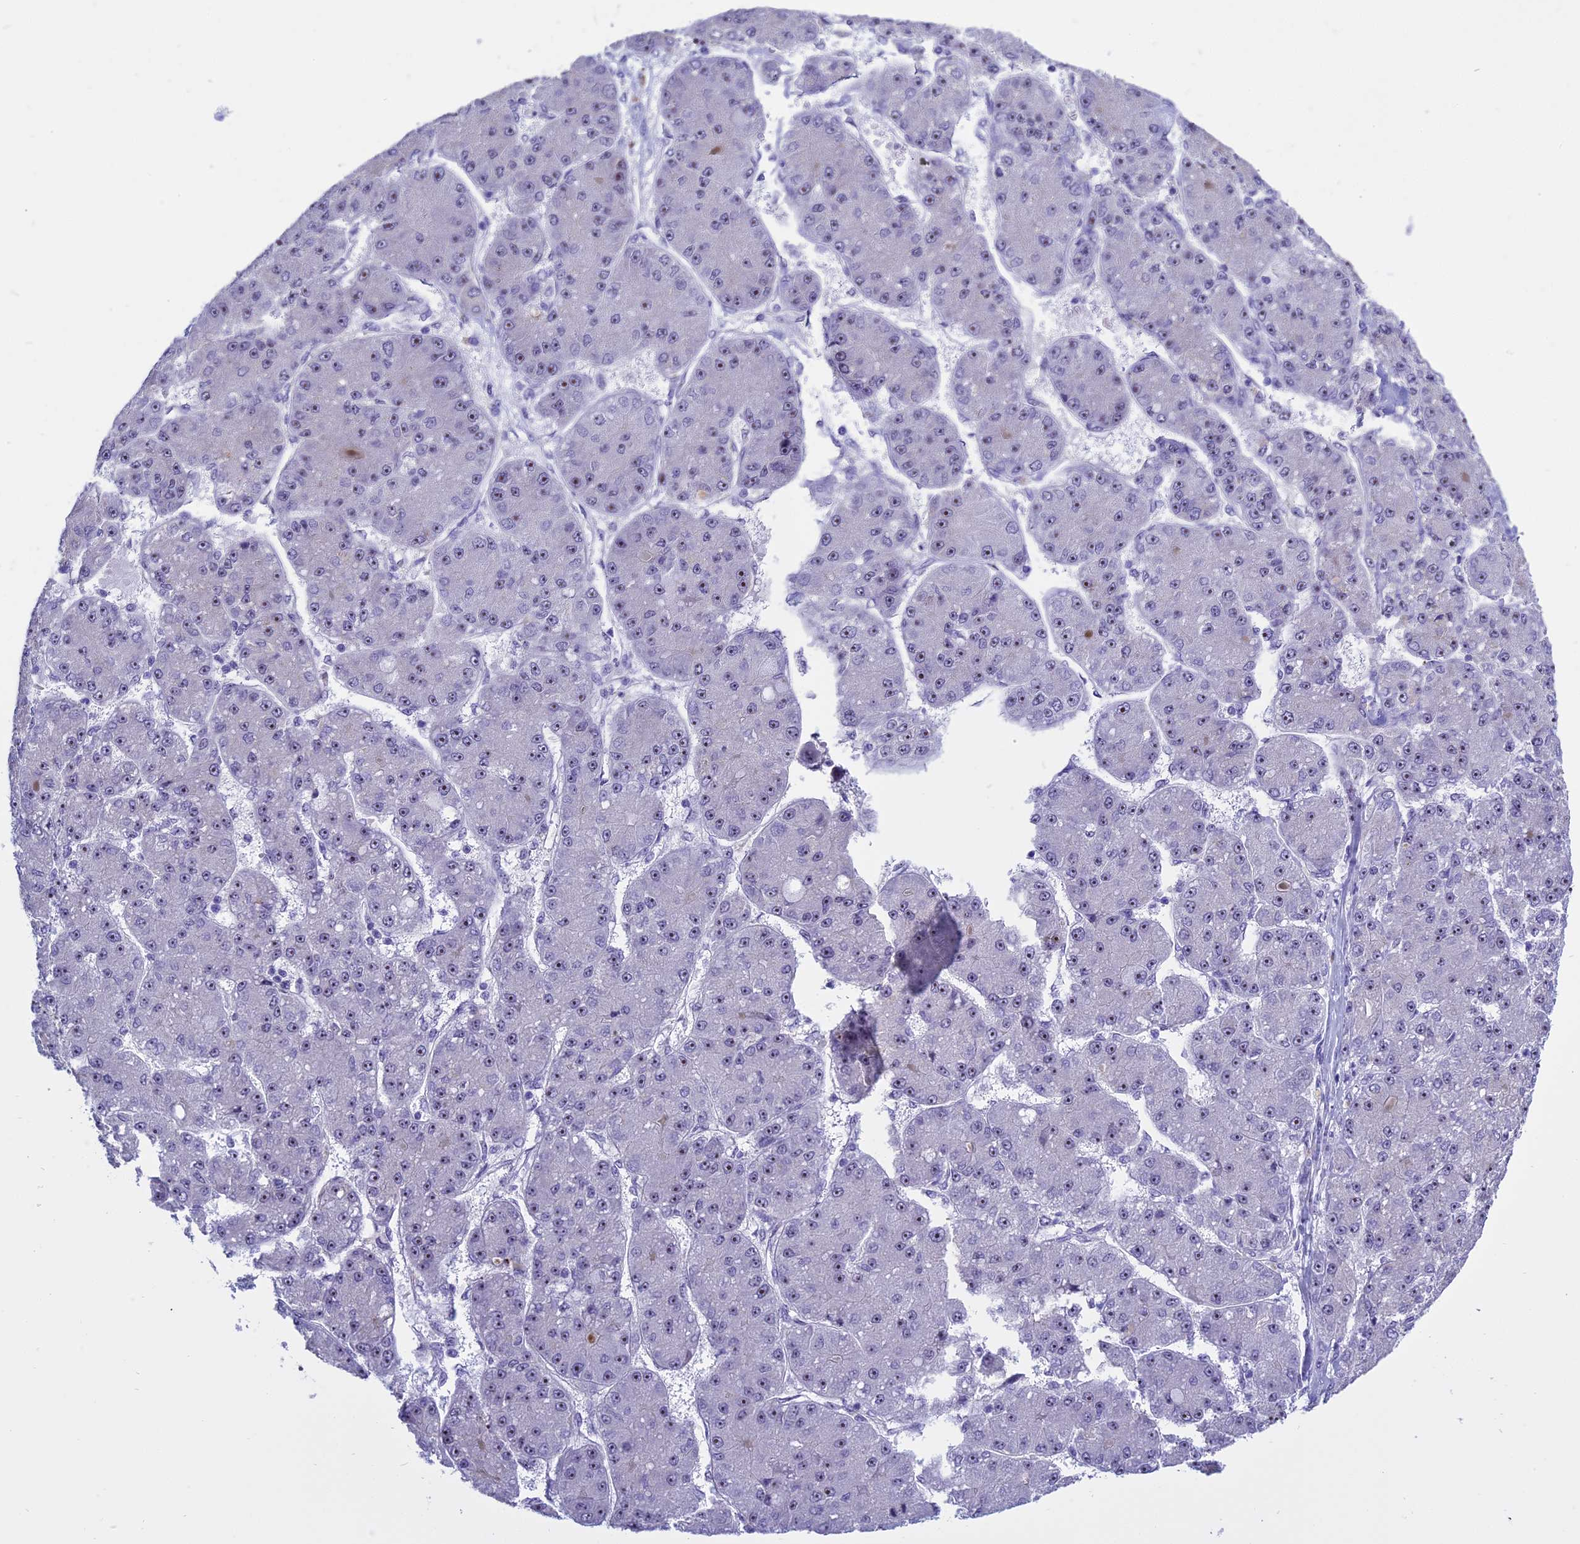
{"staining": {"intensity": "moderate", "quantity": "<25%", "location": "nuclear"}, "tissue": "liver cancer", "cell_type": "Tumor cells", "image_type": "cancer", "snomed": [{"axis": "morphology", "description": "Carcinoma, Hepatocellular, NOS"}, {"axis": "topography", "description": "Liver"}], "caption": "DAB (3,3'-diaminobenzidine) immunohistochemical staining of liver cancer (hepatocellular carcinoma) demonstrates moderate nuclear protein positivity in about <25% of tumor cells.", "gene": "TBL3", "patient": {"sex": "male", "age": 67}}